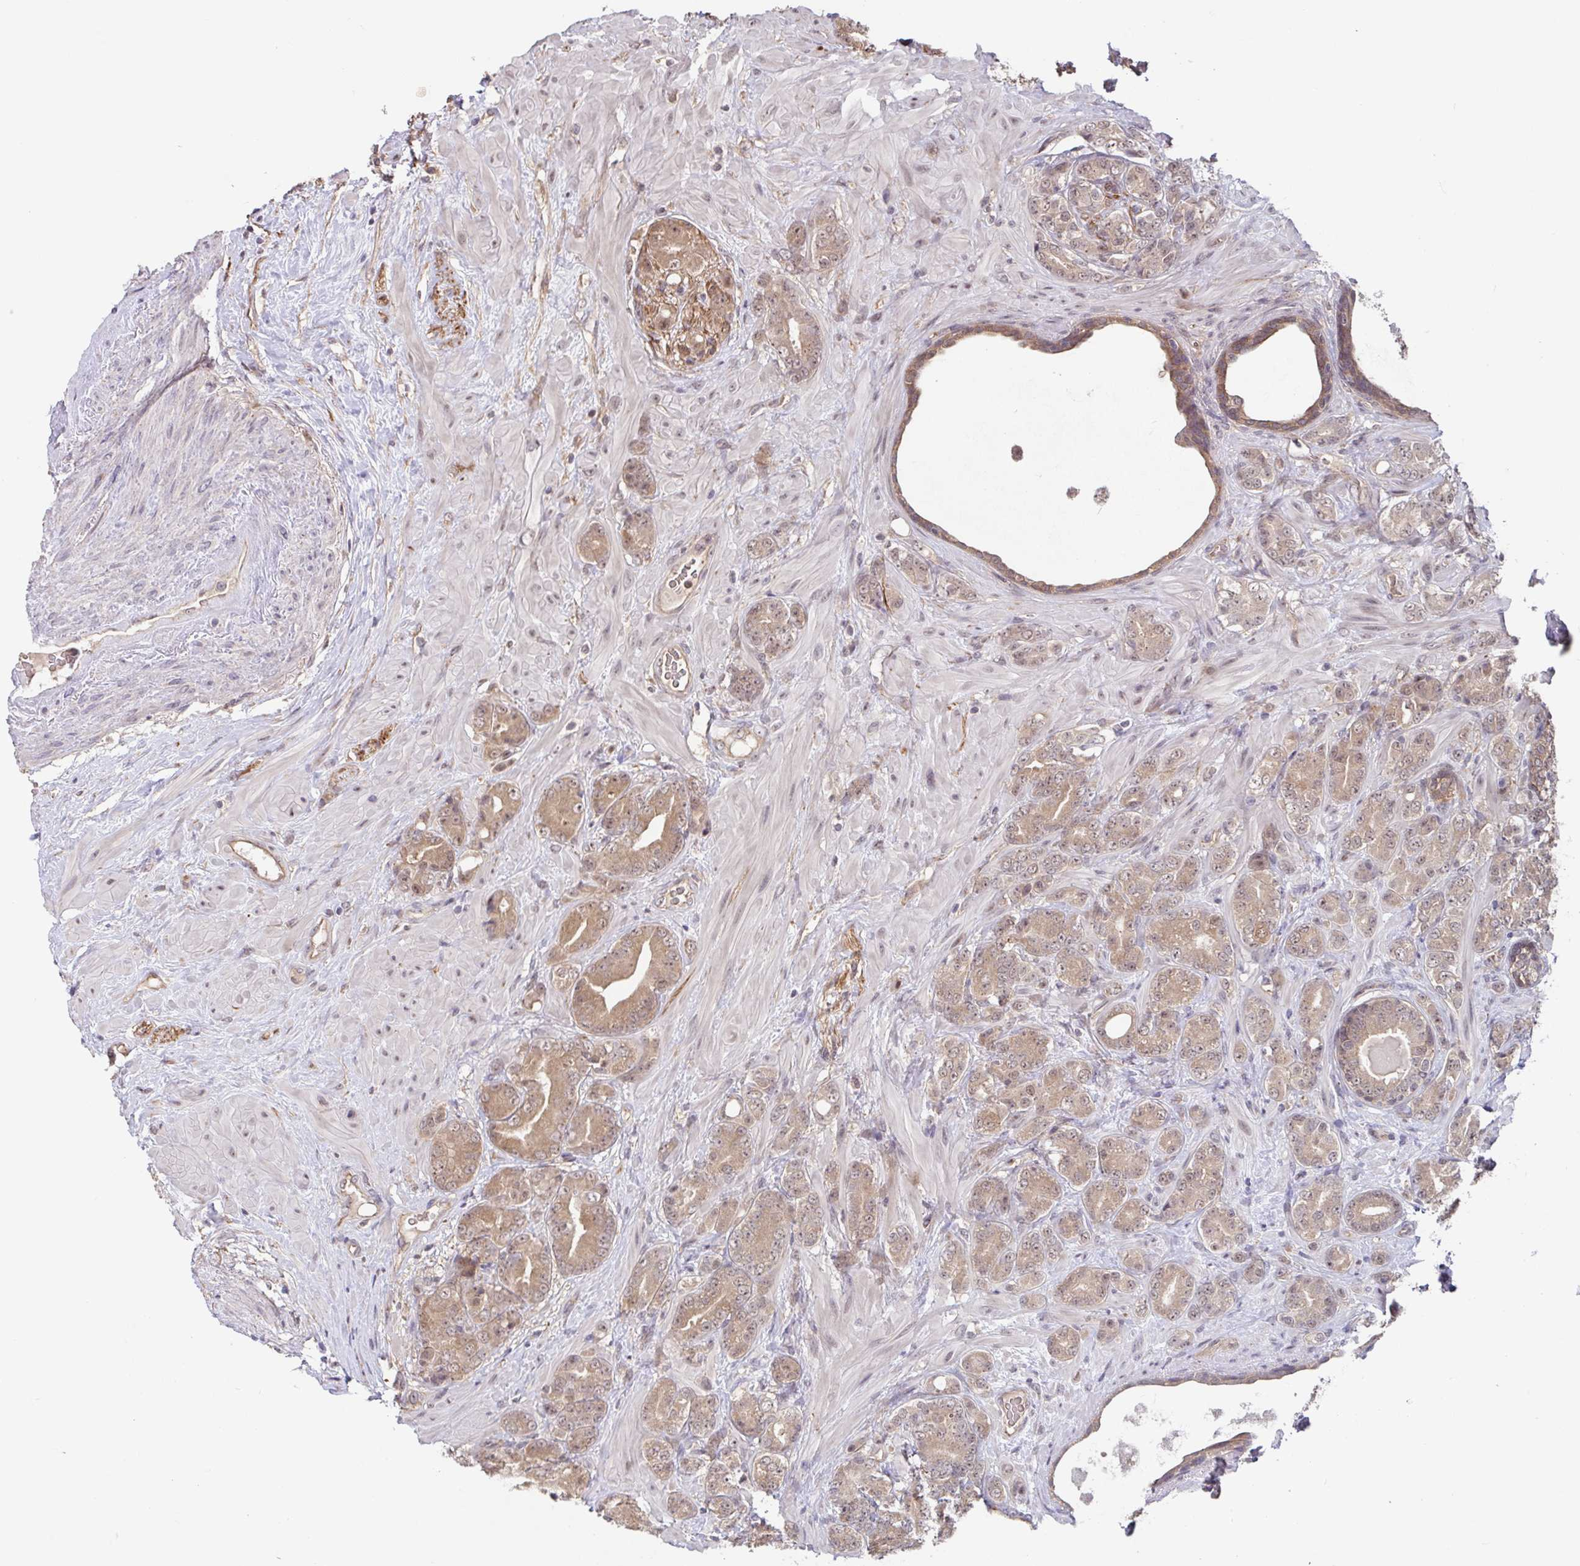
{"staining": {"intensity": "moderate", "quantity": ">75%", "location": "cytoplasmic/membranous,nuclear"}, "tissue": "prostate cancer", "cell_type": "Tumor cells", "image_type": "cancer", "snomed": [{"axis": "morphology", "description": "Adenocarcinoma, High grade"}, {"axis": "topography", "description": "Prostate"}], "caption": "Protein staining of prostate cancer tissue reveals moderate cytoplasmic/membranous and nuclear staining in approximately >75% of tumor cells.", "gene": "STYXL1", "patient": {"sex": "male", "age": 62}}